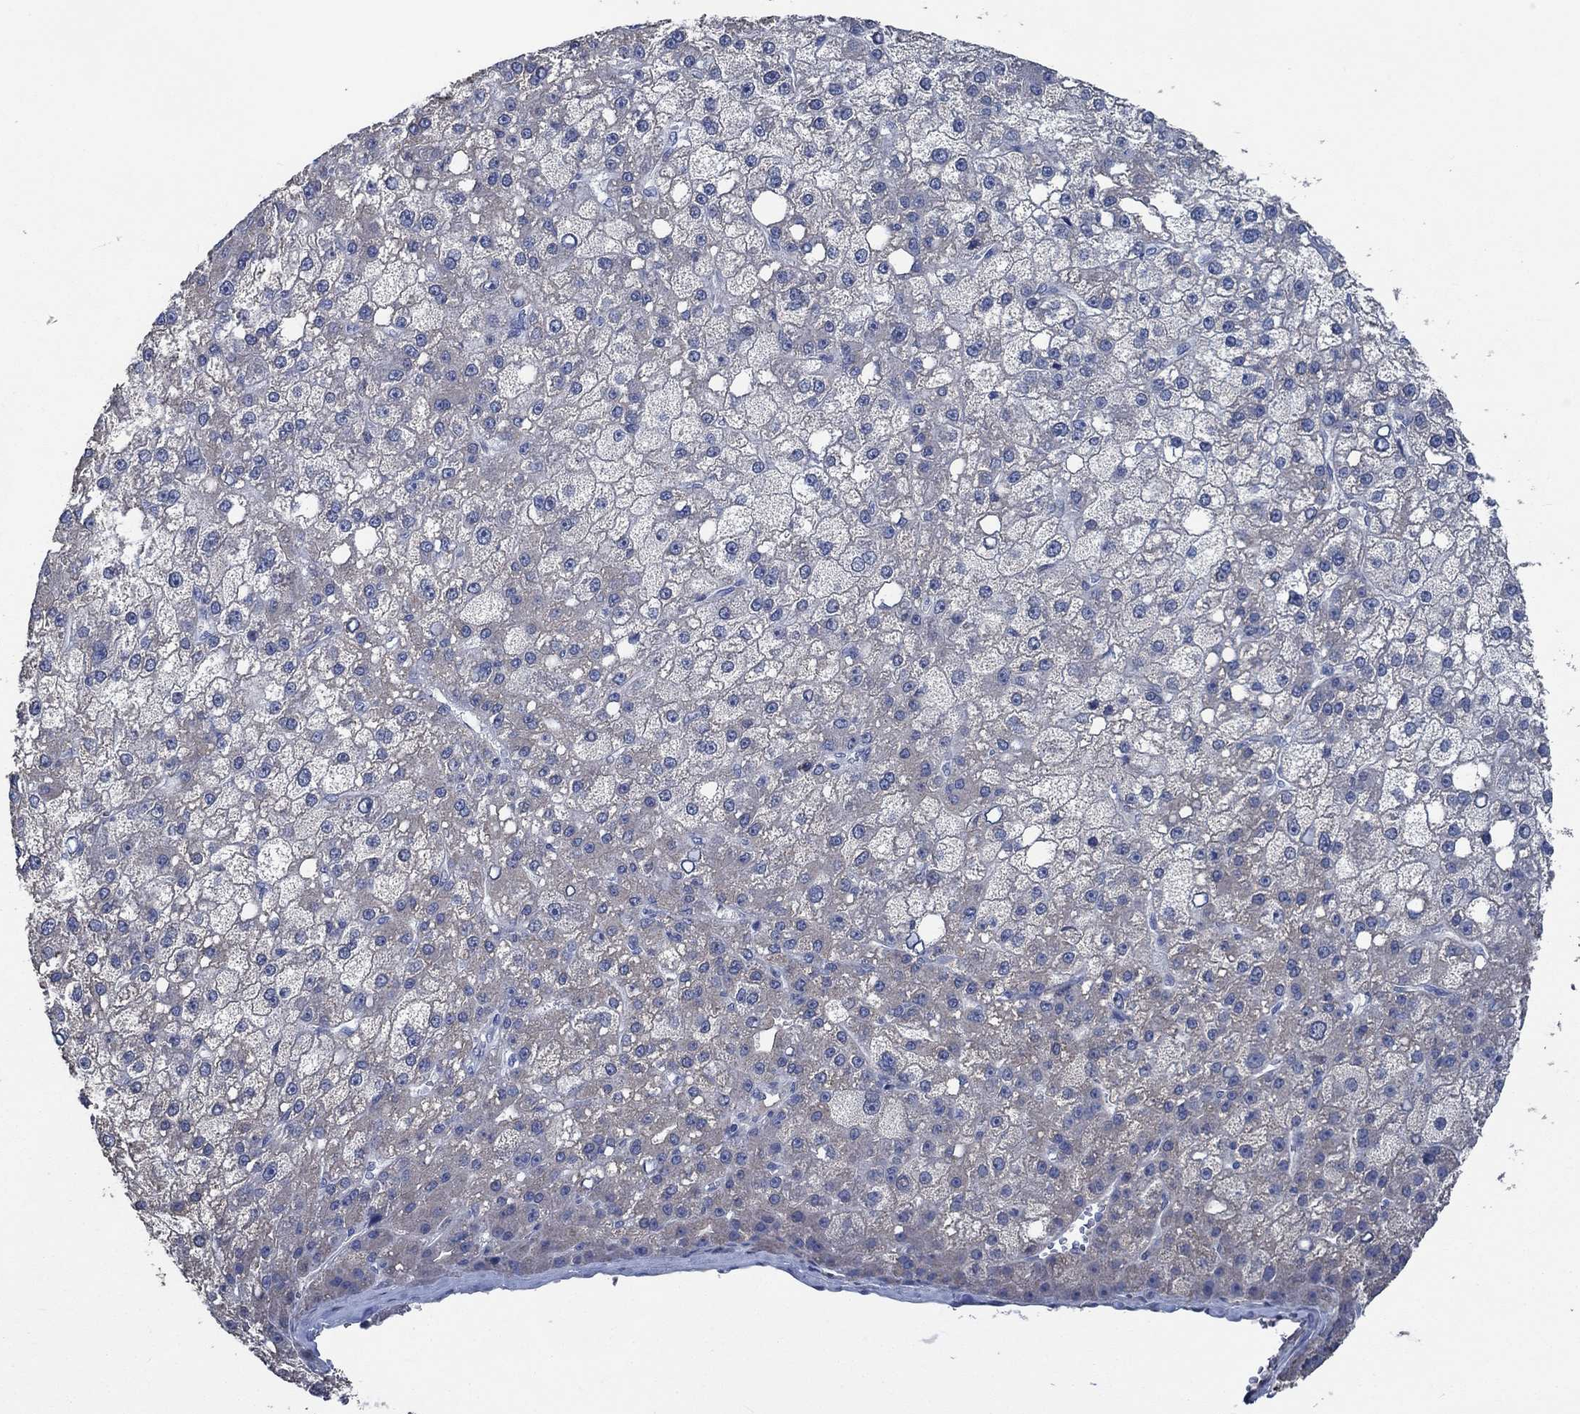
{"staining": {"intensity": "negative", "quantity": "none", "location": "none"}, "tissue": "liver cancer", "cell_type": "Tumor cells", "image_type": "cancer", "snomed": [{"axis": "morphology", "description": "Carcinoma, Hepatocellular, NOS"}, {"axis": "topography", "description": "Liver"}], "caption": "Immunohistochemistry of liver cancer (hepatocellular carcinoma) demonstrates no positivity in tumor cells. (DAB IHC visualized using brightfield microscopy, high magnification).", "gene": "OBSCN", "patient": {"sex": "male", "age": 67}}